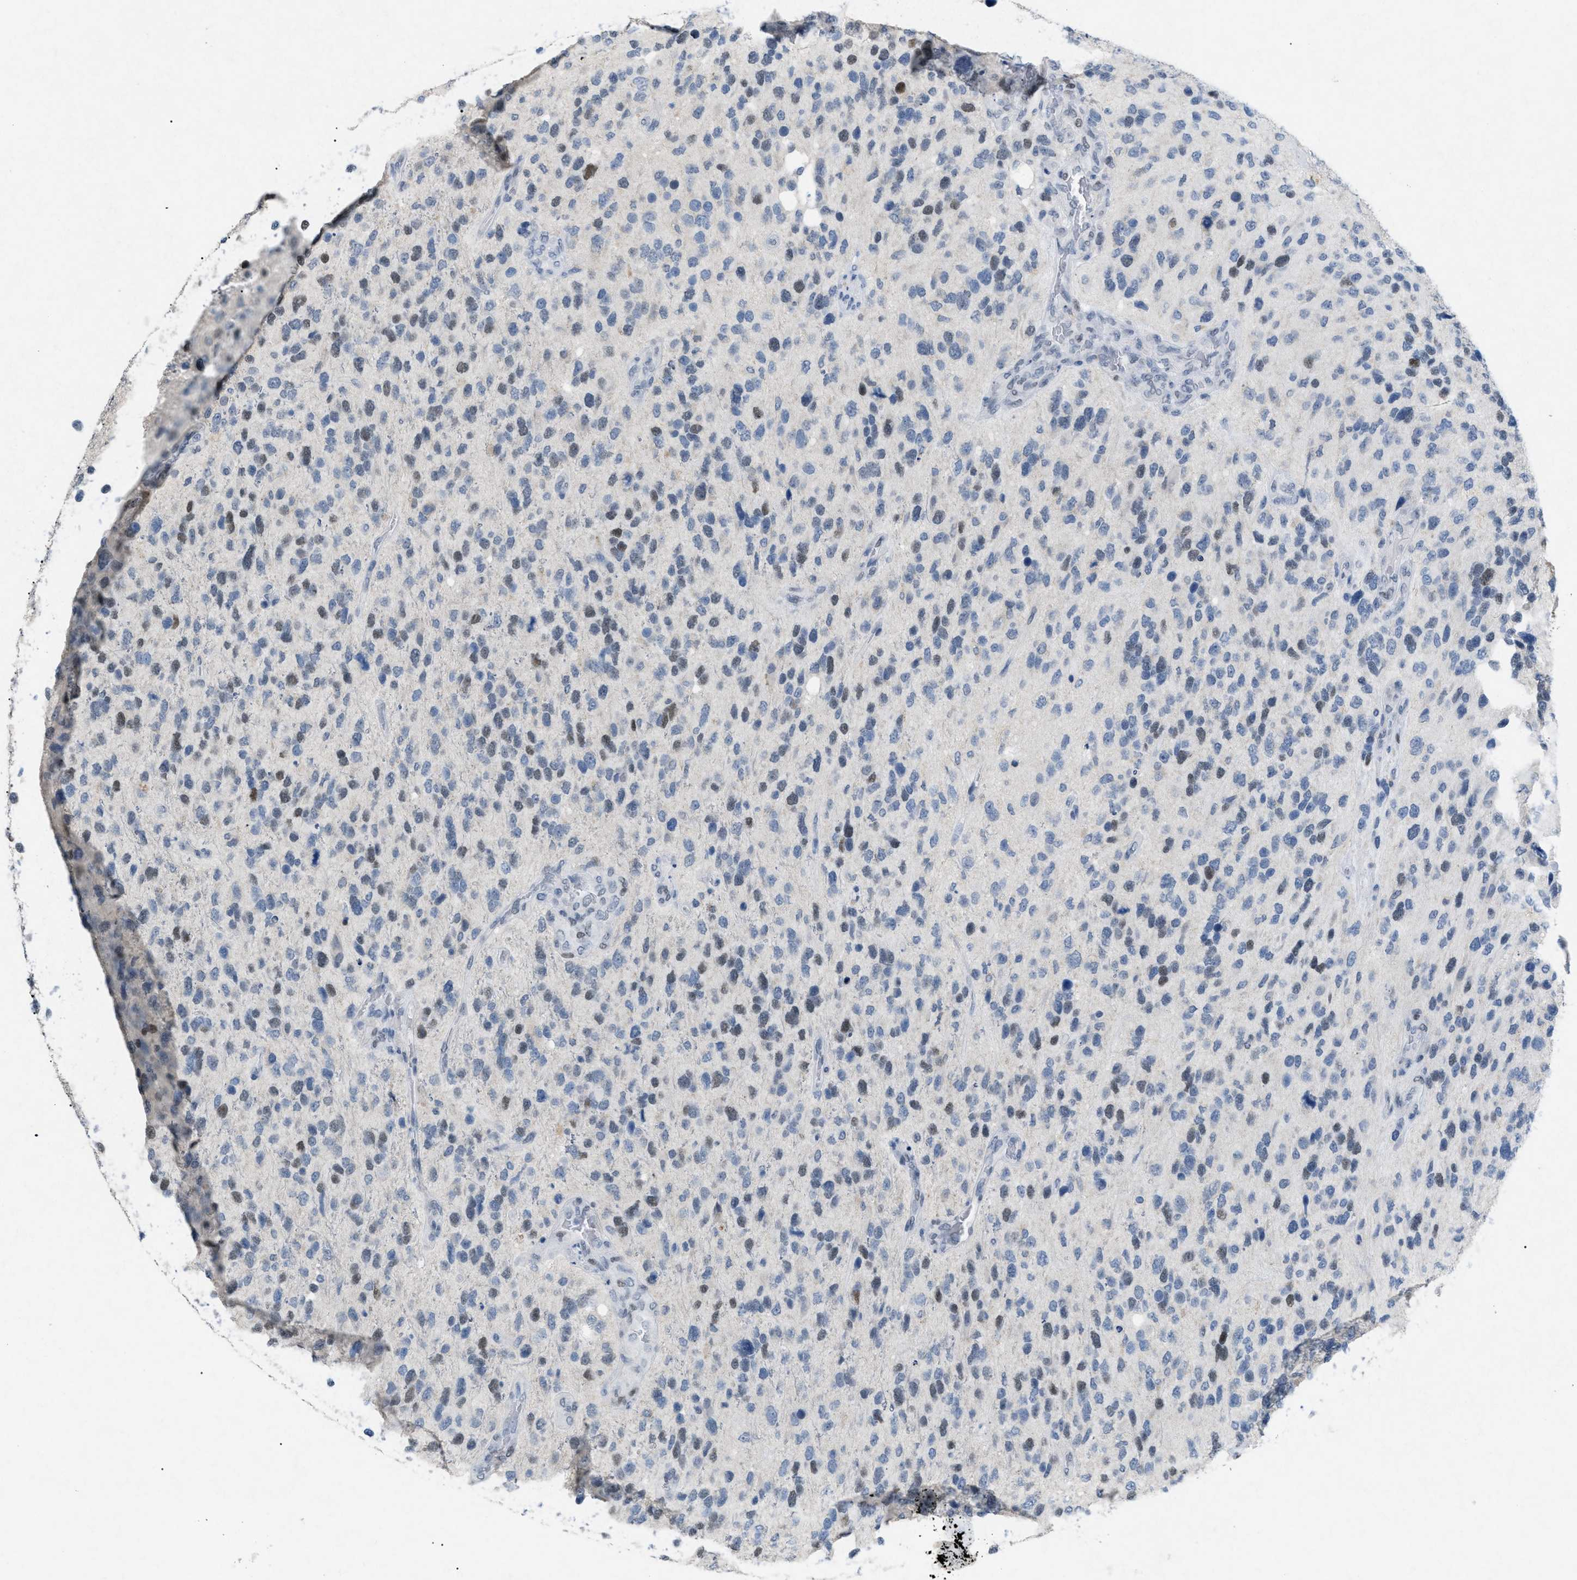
{"staining": {"intensity": "negative", "quantity": "none", "location": "none"}, "tissue": "glioma", "cell_type": "Tumor cells", "image_type": "cancer", "snomed": [{"axis": "morphology", "description": "Glioma, malignant, High grade"}, {"axis": "topography", "description": "Brain"}], "caption": "Immunohistochemistry (IHC) photomicrograph of high-grade glioma (malignant) stained for a protein (brown), which reveals no positivity in tumor cells. (DAB (3,3'-diaminobenzidine) immunohistochemistry (IHC), high magnification).", "gene": "TASOR", "patient": {"sex": "female", "age": 58}}